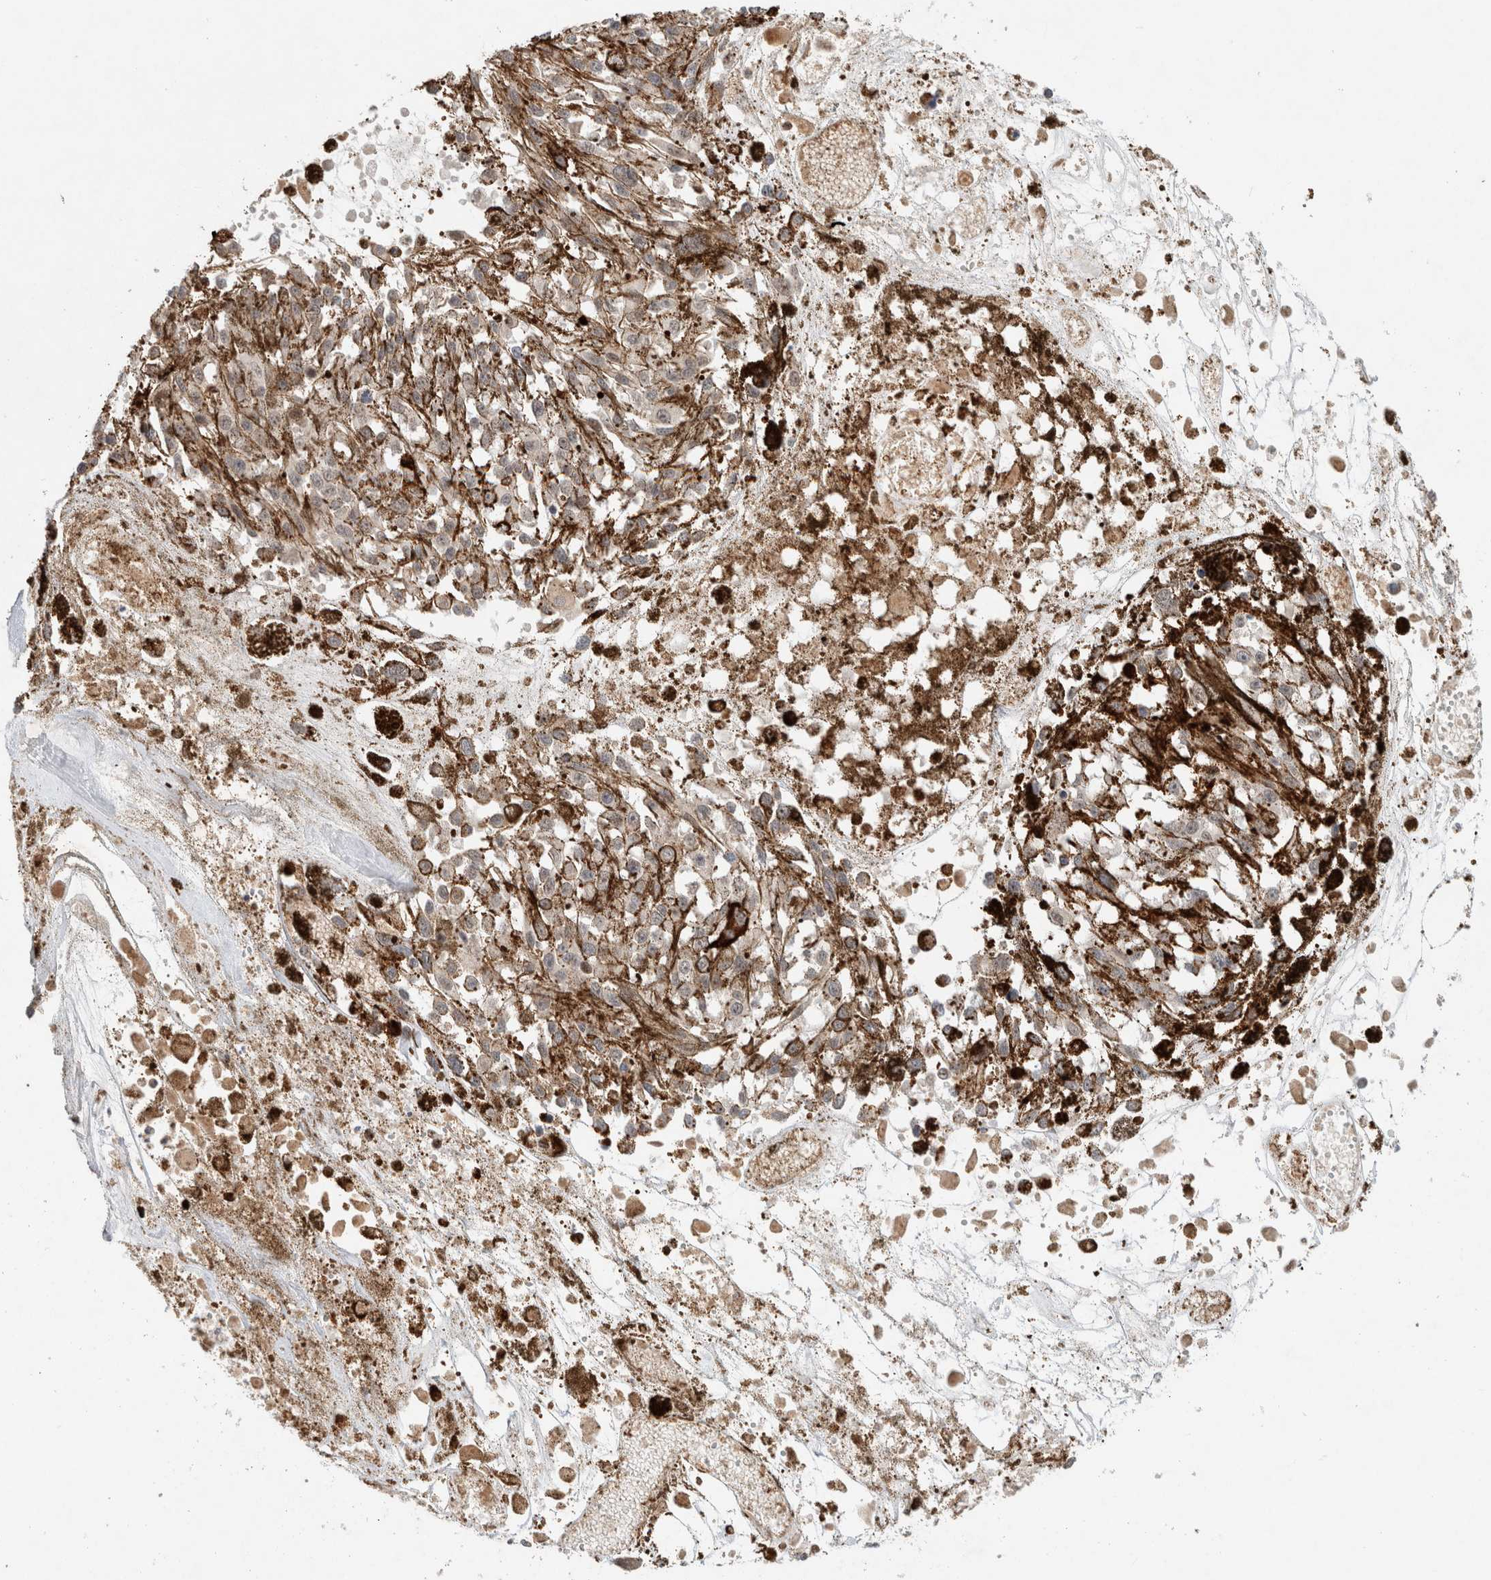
{"staining": {"intensity": "weak", "quantity": "25%-75%", "location": "cytoplasmic/membranous"}, "tissue": "melanoma", "cell_type": "Tumor cells", "image_type": "cancer", "snomed": [{"axis": "morphology", "description": "Malignant melanoma, Metastatic site"}, {"axis": "topography", "description": "Lymph node"}], "caption": "Immunohistochemistry image of human malignant melanoma (metastatic site) stained for a protein (brown), which shows low levels of weak cytoplasmic/membranous expression in approximately 25%-75% of tumor cells.", "gene": "CAAP1", "patient": {"sex": "male", "age": 59}}